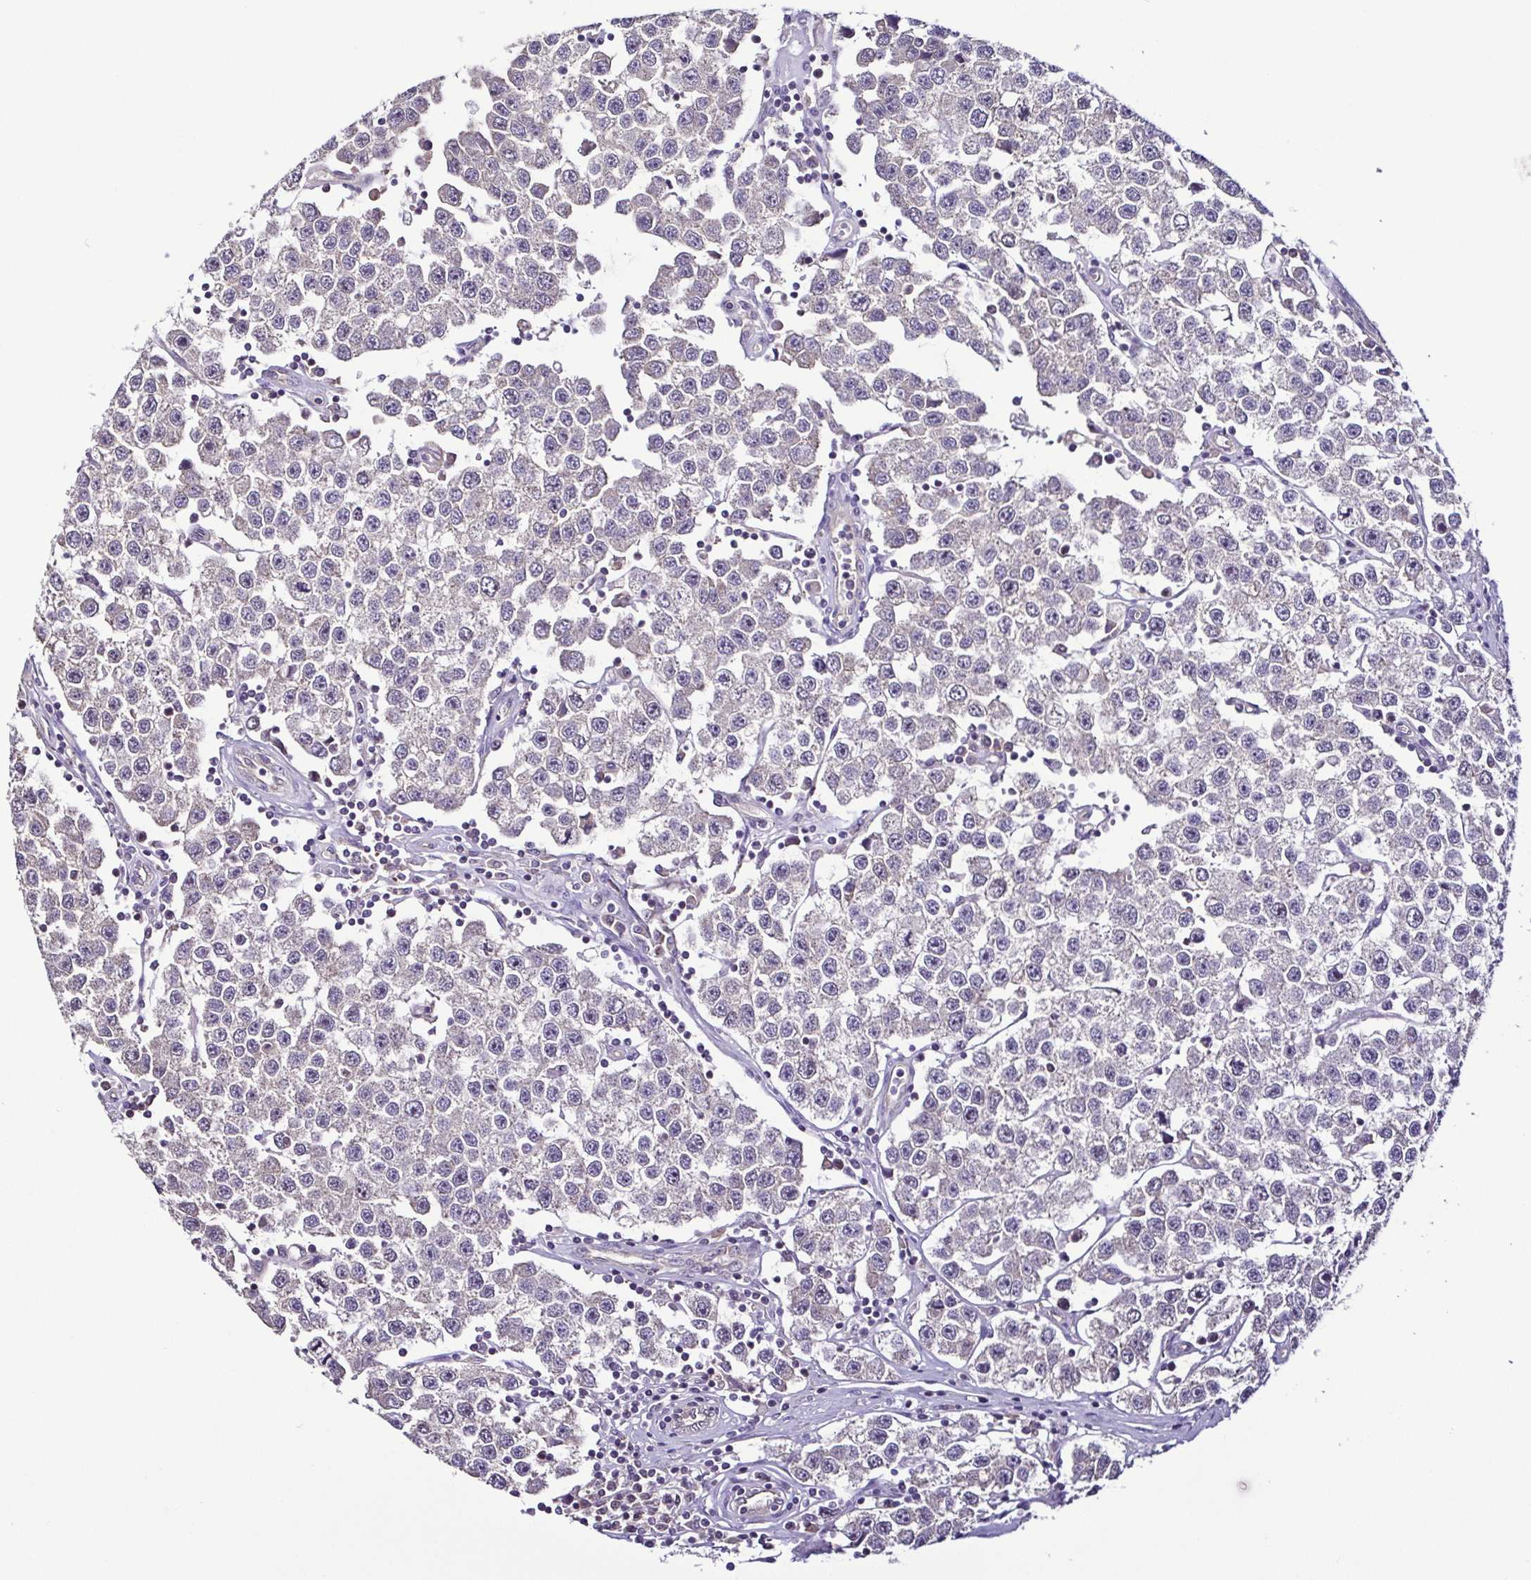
{"staining": {"intensity": "negative", "quantity": "none", "location": "none"}, "tissue": "testis cancer", "cell_type": "Tumor cells", "image_type": "cancer", "snomed": [{"axis": "morphology", "description": "Seminoma, NOS"}, {"axis": "topography", "description": "Testis"}], "caption": "Tumor cells show no significant protein expression in testis seminoma.", "gene": "LMOD2", "patient": {"sex": "male", "age": 34}}